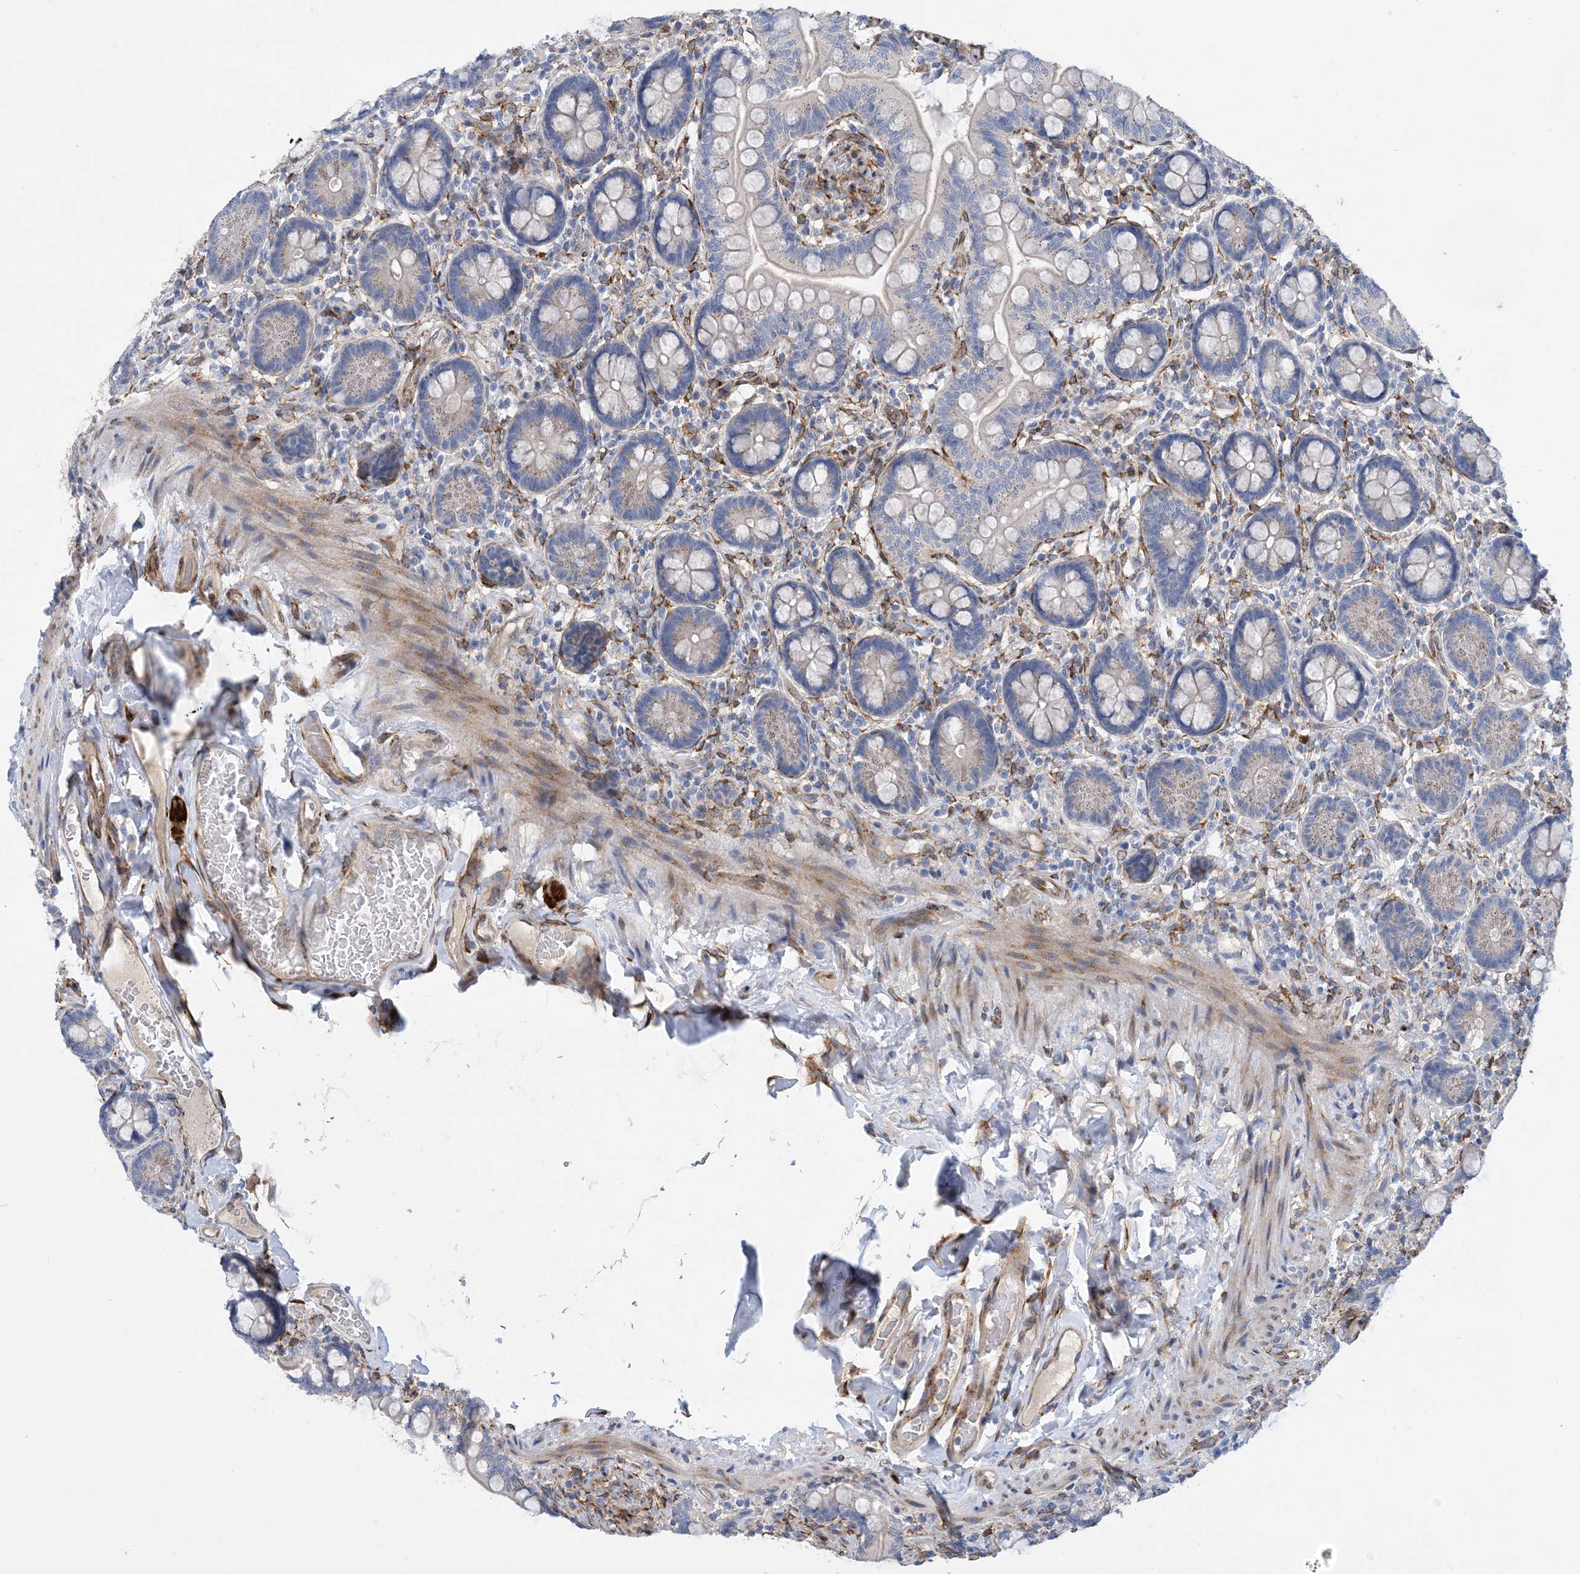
{"staining": {"intensity": "weak", "quantity": "<25%", "location": "cytoplasmic/membranous"}, "tissue": "small intestine", "cell_type": "Glandular cells", "image_type": "normal", "snomed": [{"axis": "morphology", "description": "Normal tissue, NOS"}, {"axis": "topography", "description": "Small intestine"}], "caption": "Human small intestine stained for a protein using immunohistochemistry displays no expression in glandular cells.", "gene": "RBMS3", "patient": {"sex": "female", "age": 64}}